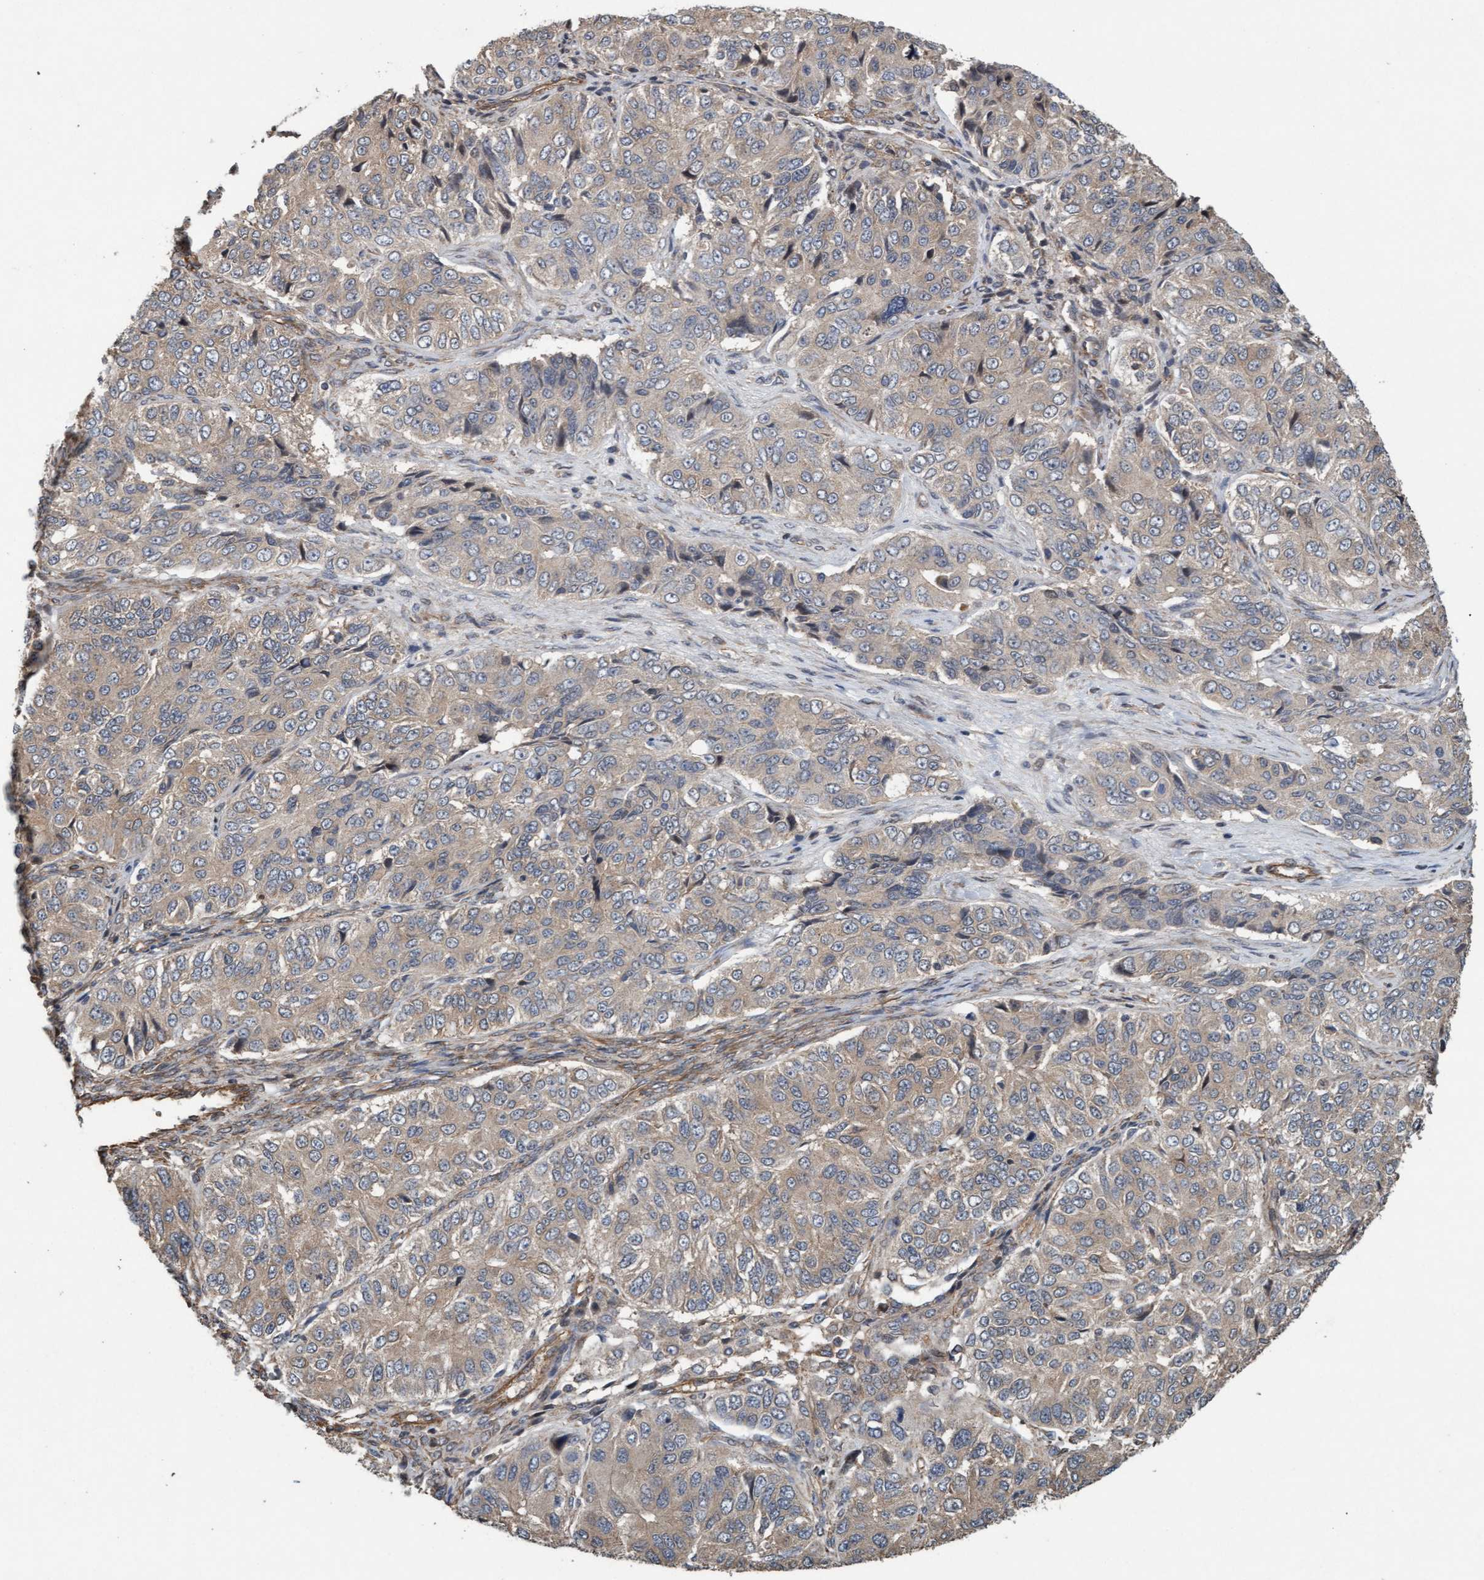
{"staining": {"intensity": "weak", "quantity": ">75%", "location": "cytoplasmic/membranous"}, "tissue": "ovarian cancer", "cell_type": "Tumor cells", "image_type": "cancer", "snomed": [{"axis": "morphology", "description": "Carcinoma, endometroid"}, {"axis": "topography", "description": "Ovary"}], "caption": "Protein analysis of ovarian endometroid carcinoma tissue shows weak cytoplasmic/membranous positivity in about >75% of tumor cells.", "gene": "CDC42EP4", "patient": {"sex": "female", "age": 51}}